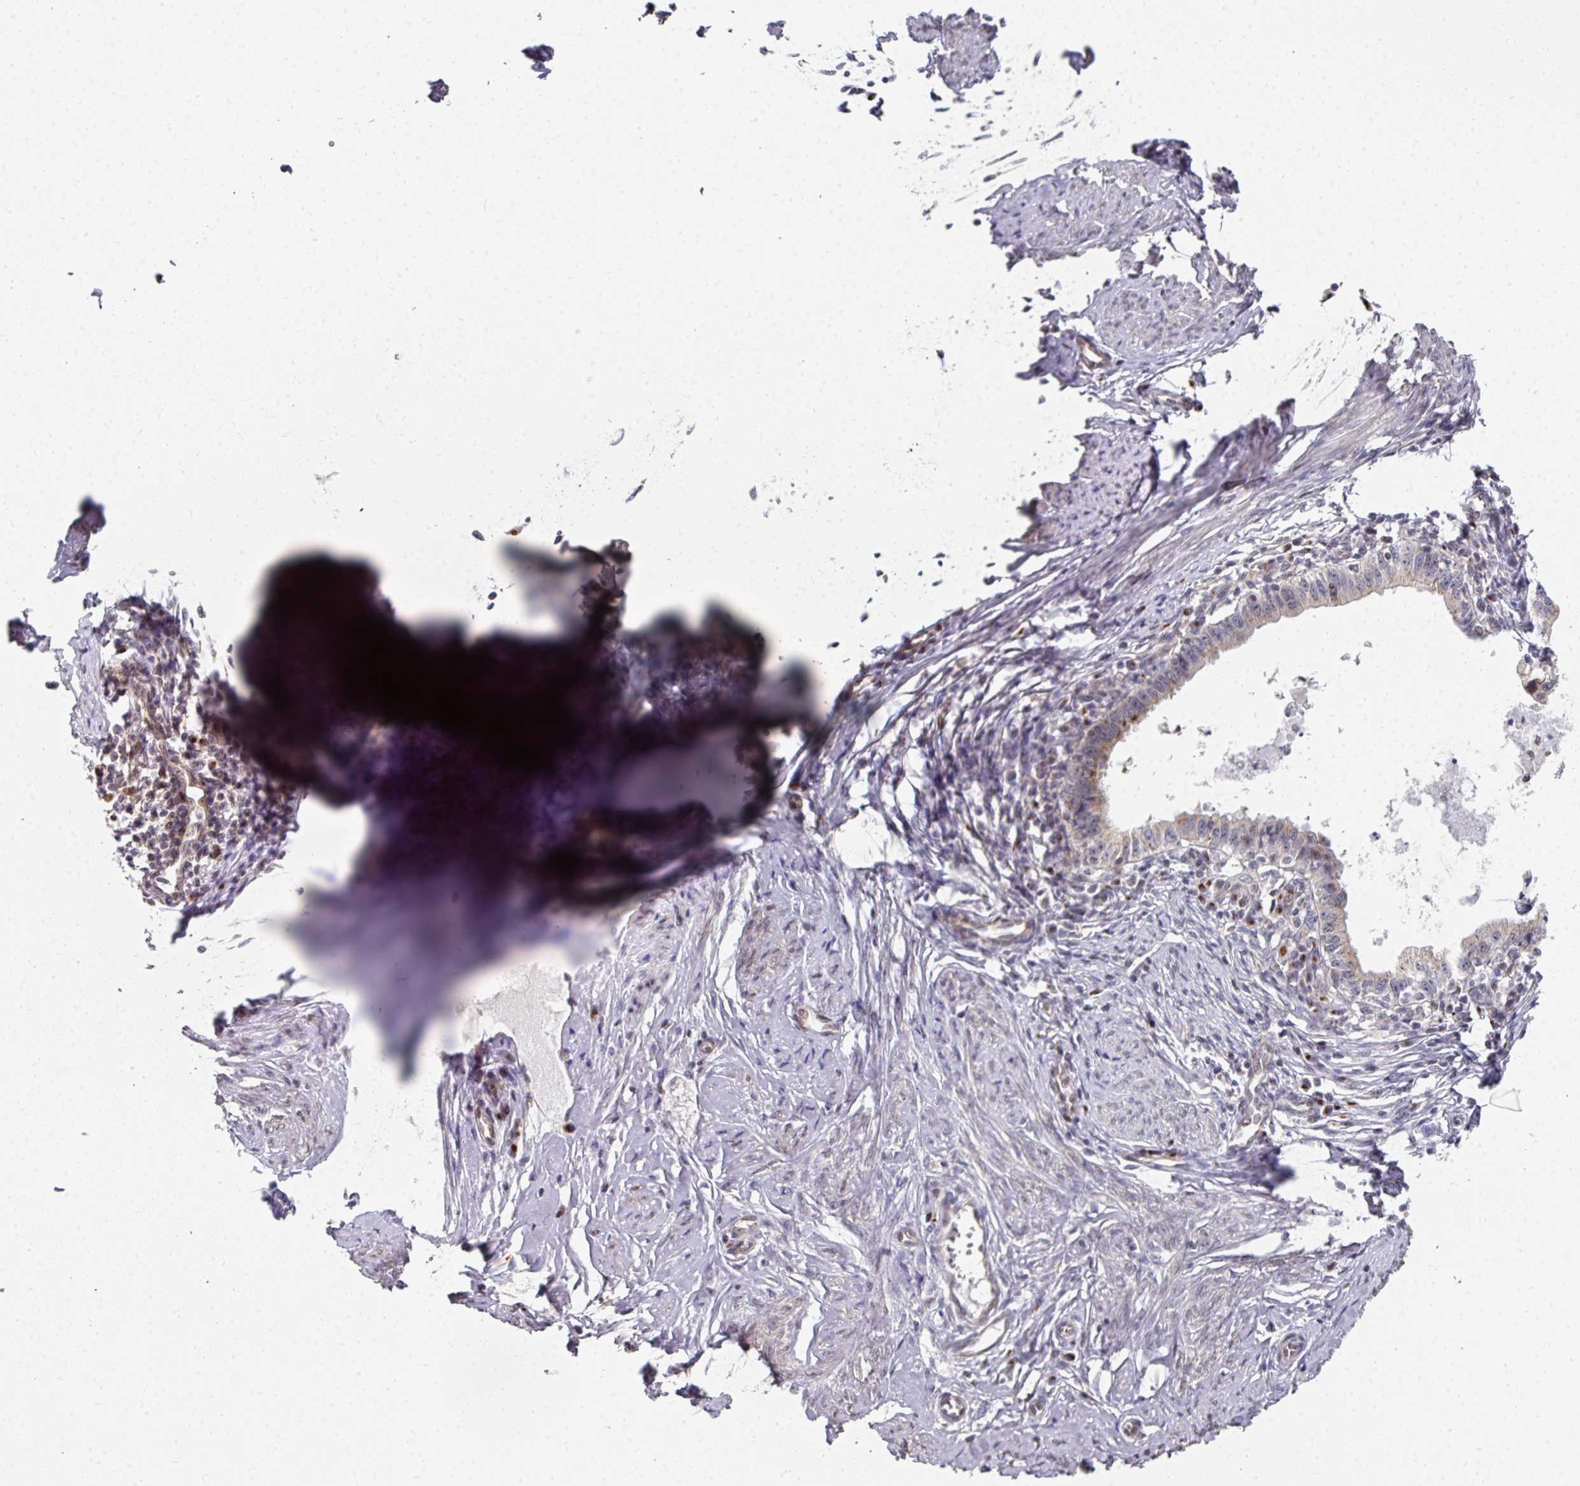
{"staining": {"intensity": "moderate", "quantity": "<25%", "location": "nuclear"}, "tissue": "cervical cancer", "cell_type": "Tumor cells", "image_type": "cancer", "snomed": [{"axis": "morphology", "description": "Adenocarcinoma, NOS"}, {"axis": "topography", "description": "Cervix"}], "caption": "An image of cervical cancer (adenocarcinoma) stained for a protein demonstrates moderate nuclear brown staining in tumor cells. The staining was performed using DAB, with brown indicating positive protein expression. Nuclei are stained blue with hematoxylin.", "gene": "C18orf25", "patient": {"sex": "female", "age": 36}}